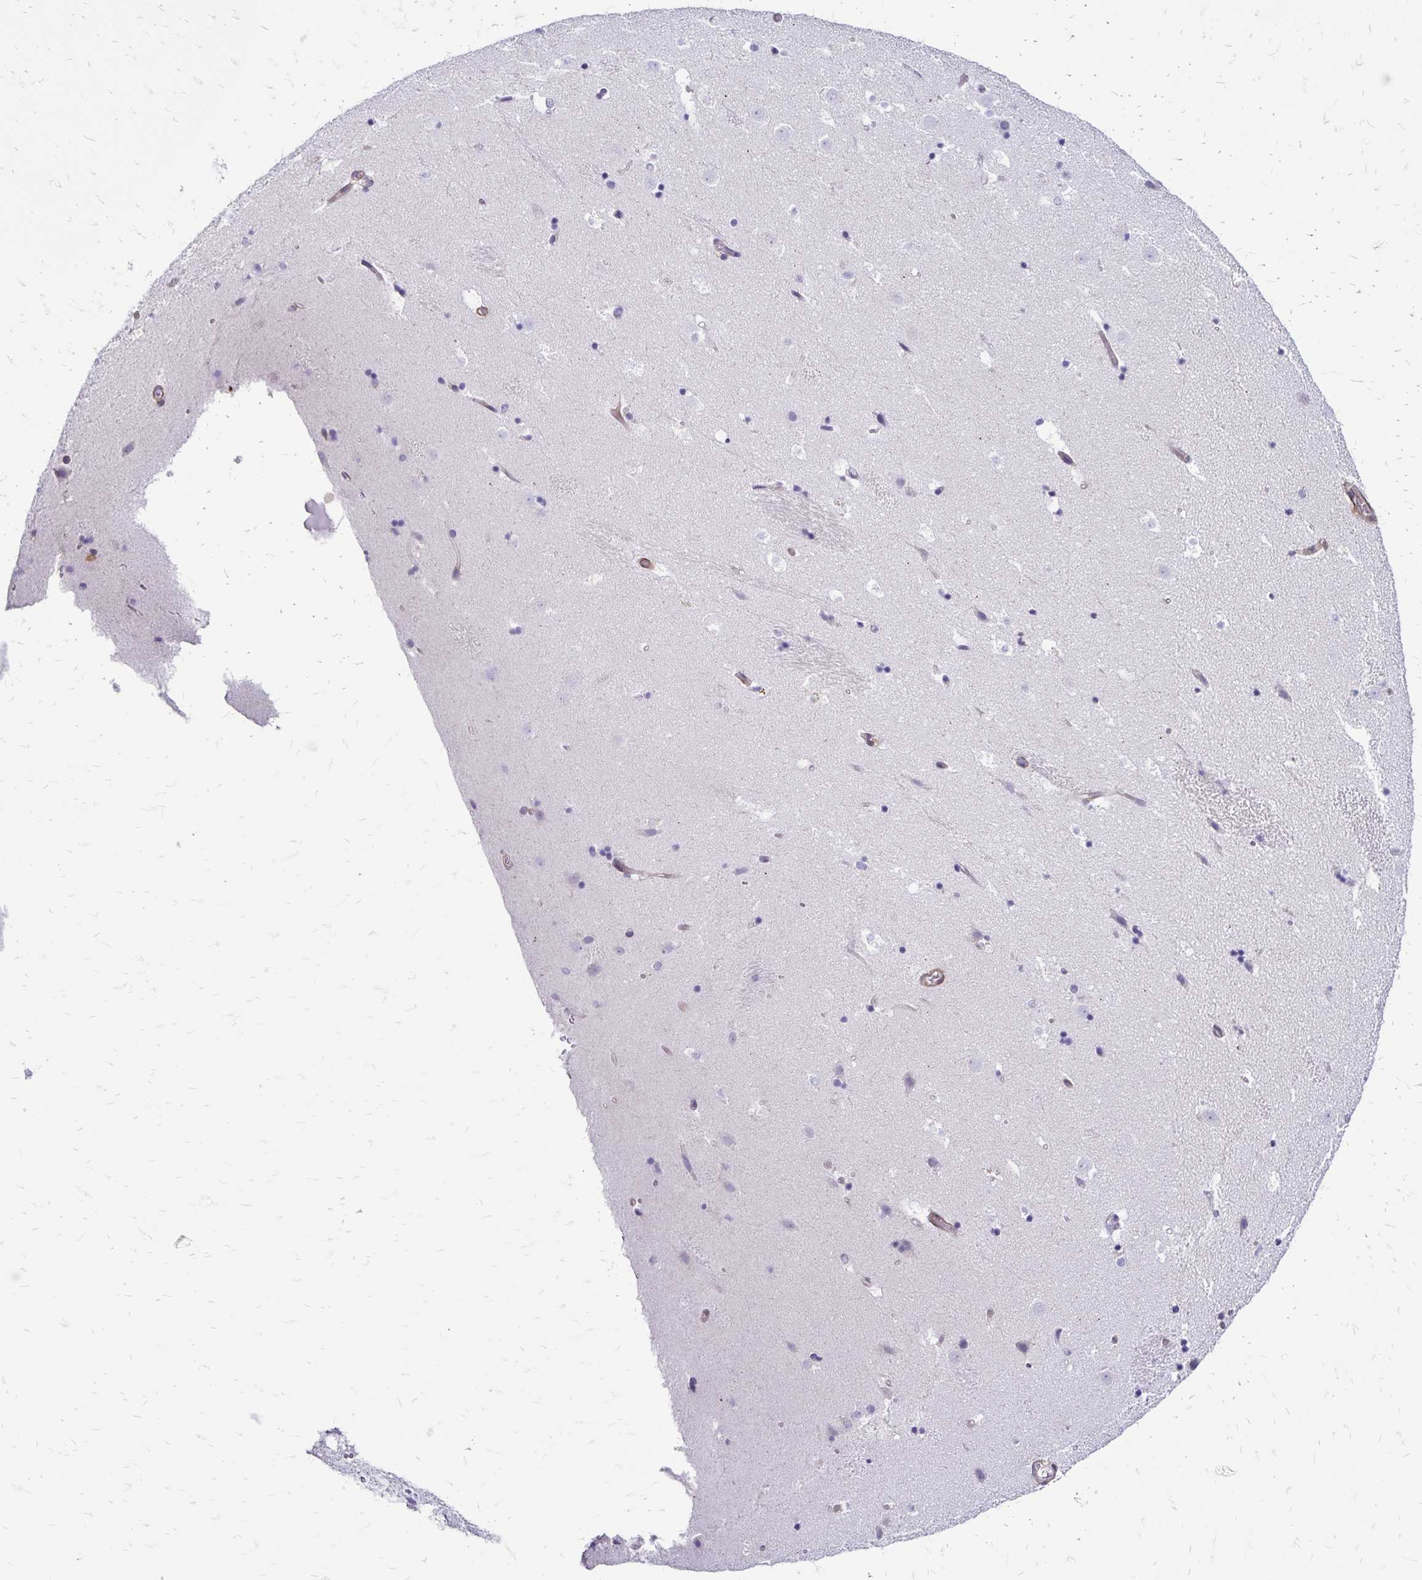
{"staining": {"intensity": "negative", "quantity": "none", "location": "none"}, "tissue": "caudate", "cell_type": "Glial cells", "image_type": "normal", "snomed": [{"axis": "morphology", "description": "Normal tissue, NOS"}, {"axis": "topography", "description": "Lateral ventricle wall"}], "caption": "IHC of normal caudate reveals no positivity in glial cells.", "gene": "TNS3", "patient": {"sex": "male", "age": 37}}